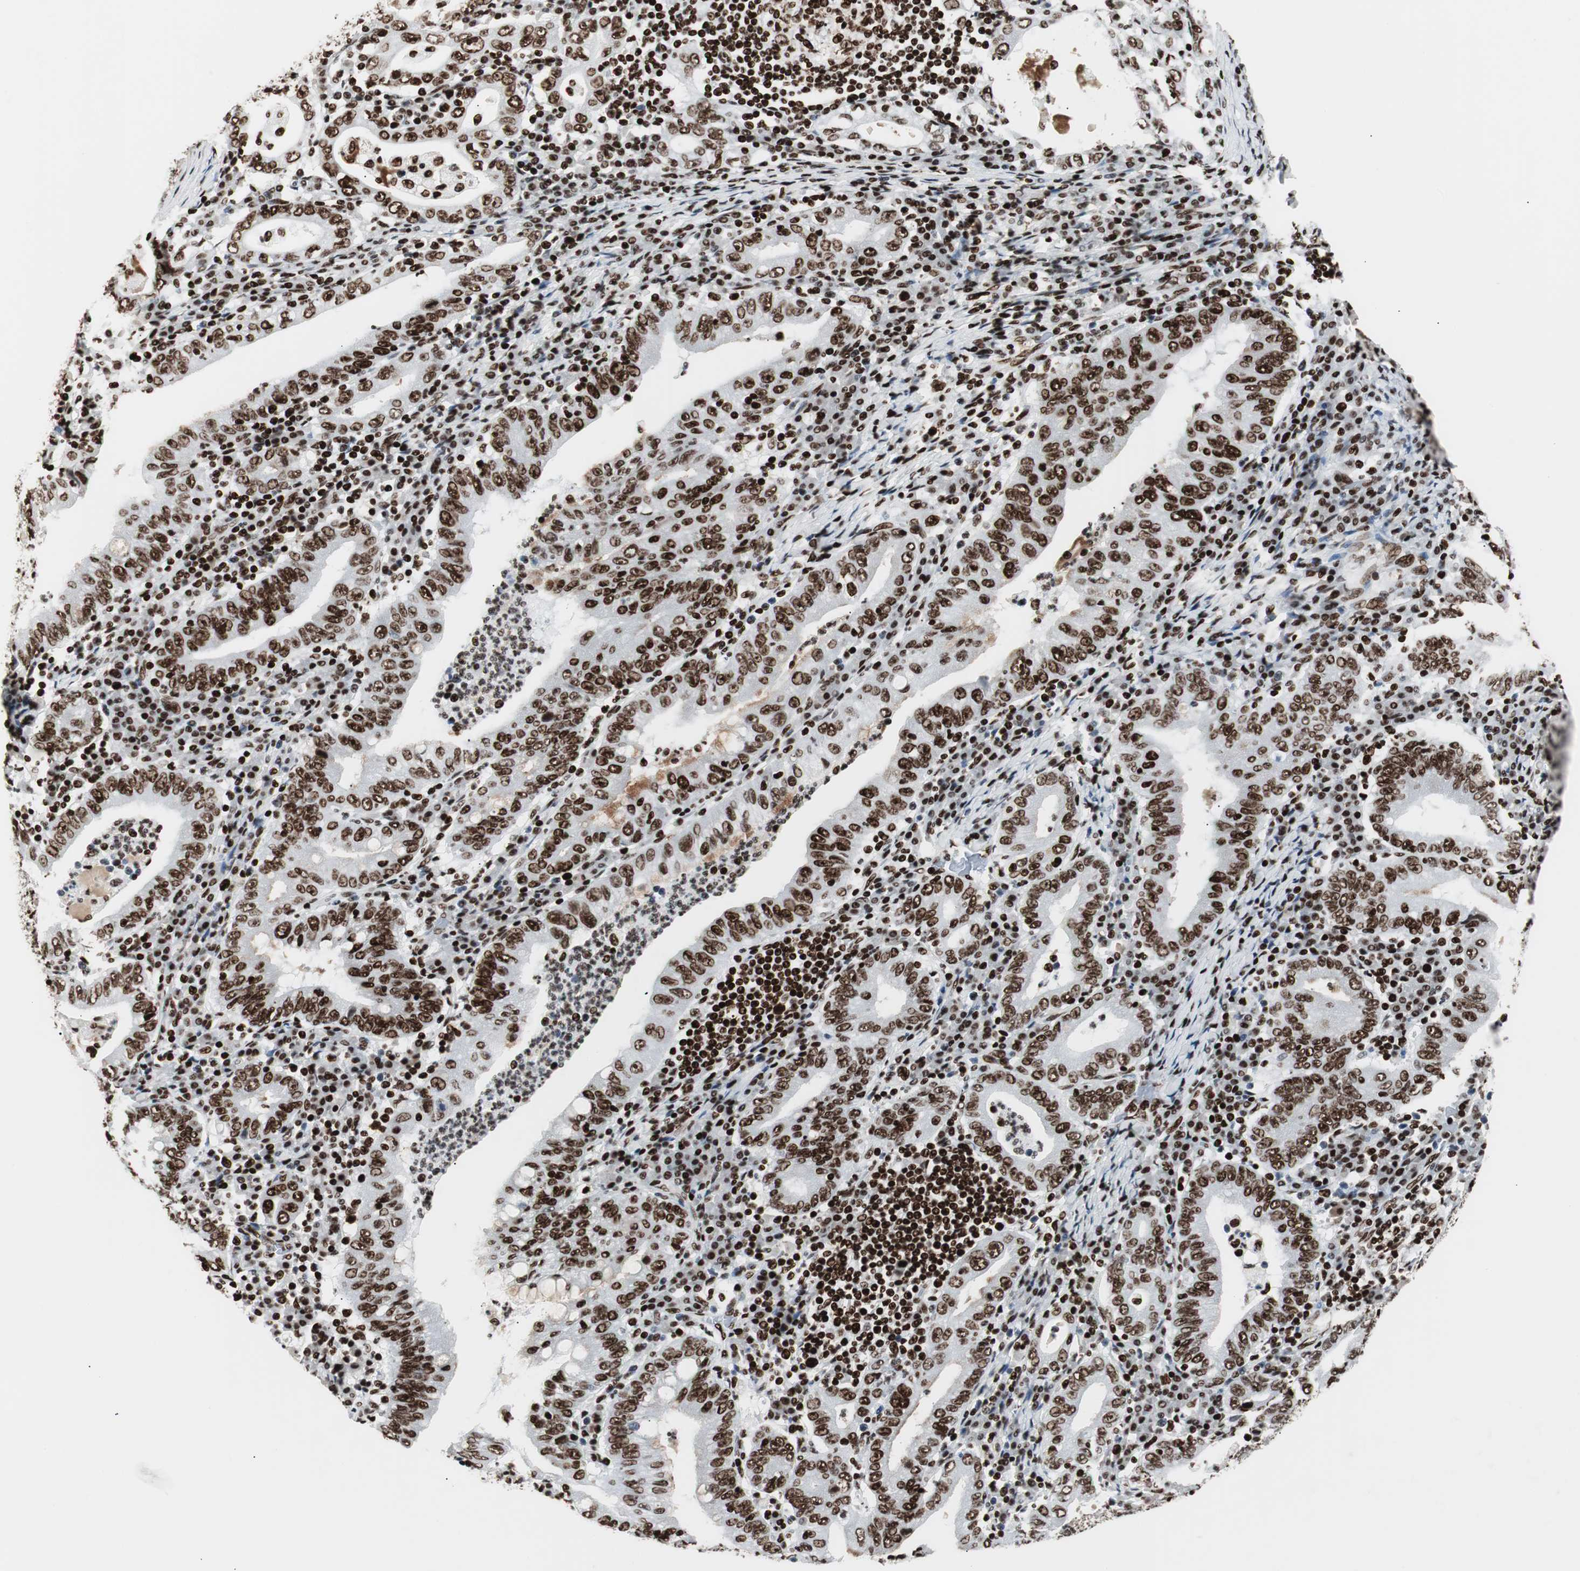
{"staining": {"intensity": "strong", "quantity": ">75%", "location": "nuclear"}, "tissue": "stomach cancer", "cell_type": "Tumor cells", "image_type": "cancer", "snomed": [{"axis": "morphology", "description": "Normal tissue, NOS"}, {"axis": "morphology", "description": "Adenocarcinoma, NOS"}, {"axis": "topography", "description": "Esophagus"}, {"axis": "topography", "description": "Stomach, upper"}, {"axis": "topography", "description": "Peripheral nerve tissue"}], "caption": "Immunohistochemistry of adenocarcinoma (stomach) exhibits high levels of strong nuclear staining in about >75% of tumor cells.", "gene": "MTA2", "patient": {"sex": "male", "age": 62}}